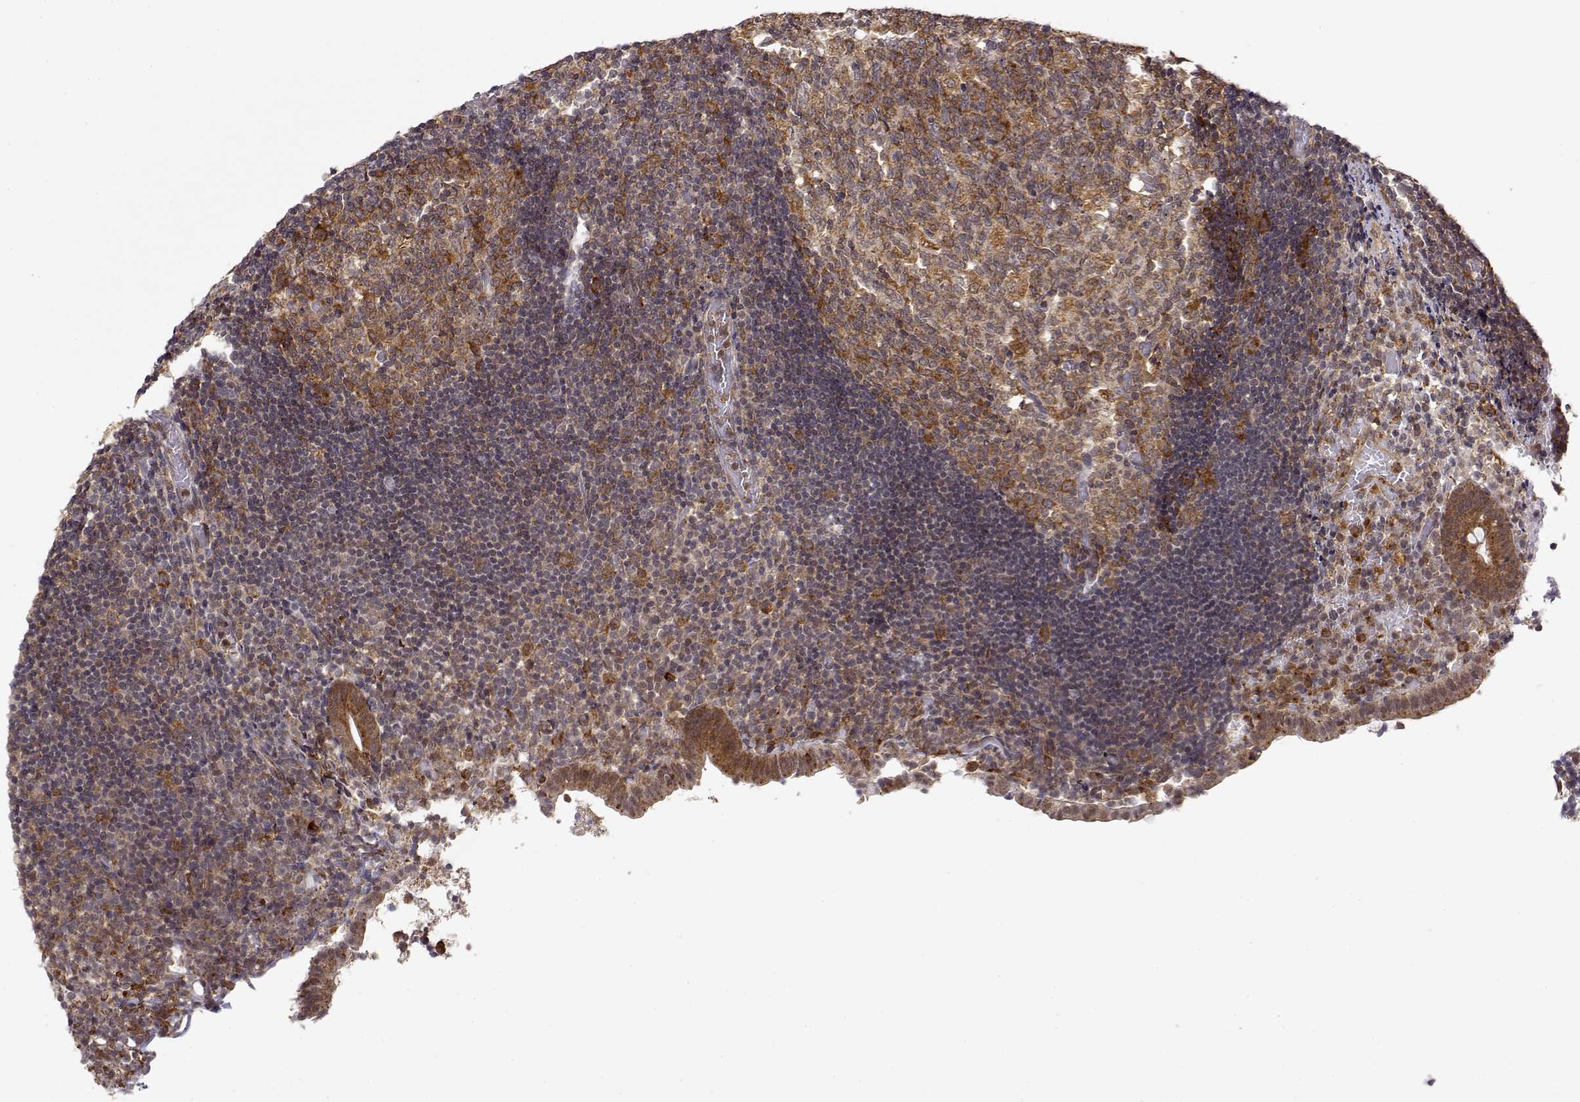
{"staining": {"intensity": "moderate", "quantity": ">75%", "location": "cytoplasmic/membranous"}, "tissue": "appendix", "cell_type": "Glandular cells", "image_type": "normal", "snomed": [{"axis": "morphology", "description": "Normal tissue, NOS"}, {"axis": "topography", "description": "Appendix"}], "caption": "Protein expression analysis of unremarkable appendix exhibits moderate cytoplasmic/membranous expression in about >75% of glandular cells. Using DAB (3,3'-diaminobenzidine) (brown) and hematoxylin (blue) stains, captured at high magnification using brightfield microscopy.", "gene": "RNF13", "patient": {"sex": "female", "age": 32}}